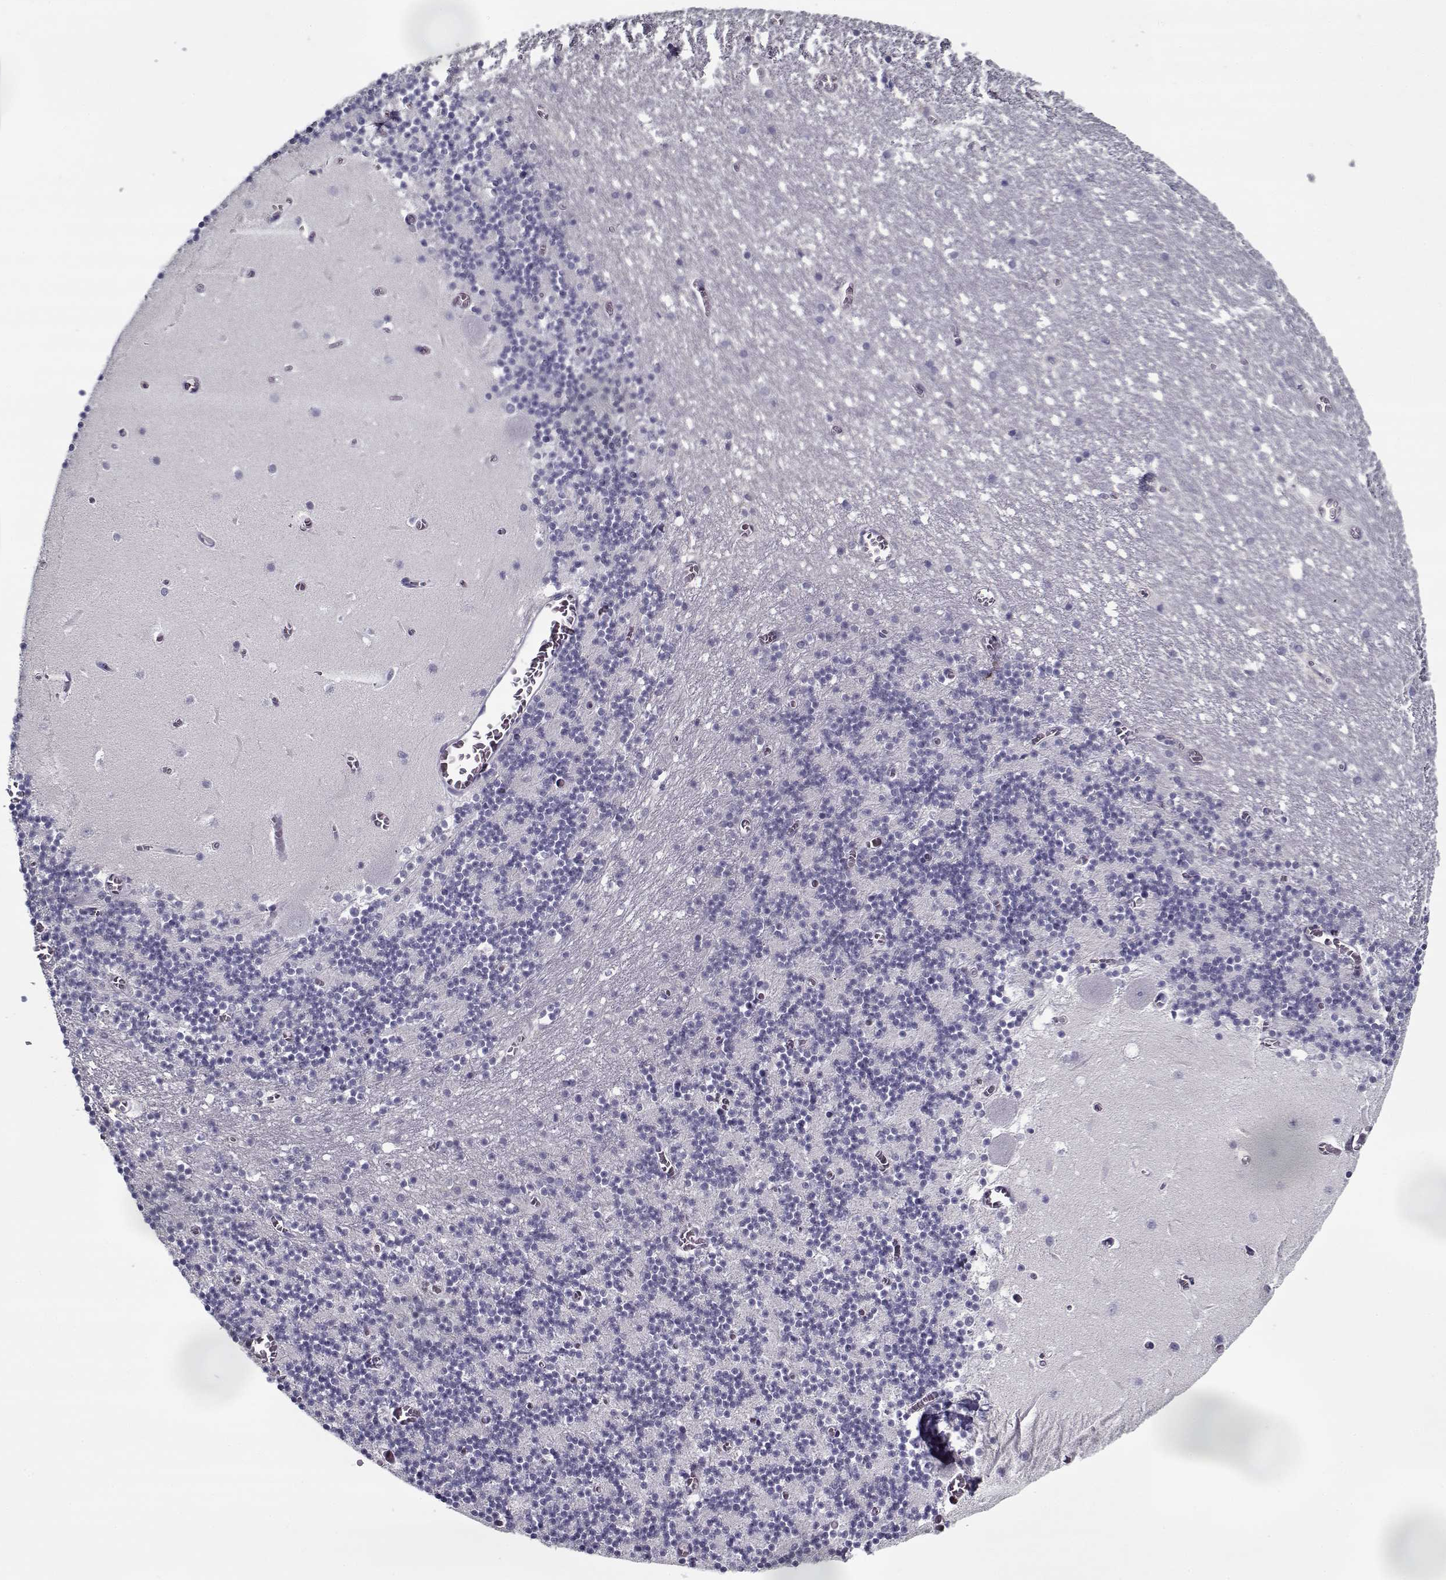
{"staining": {"intensity": "negative", "quantity": "none", "location": "none"}, "tissue": "cerebellum", "cell_type": "Cells in granular layer", "image_type": "normal", "snomed": [{"axis": "morphology", "description": "Normal tissue, NOS"}, {"axis": "topography", "description": "Cerebellum"}], "caption": "Protein analysis of benign cerebellum shows no significant expression in cells in granular layer. Nuclei are stained in blue.", "gene": "RNF32", "patient": {"sex": "female", "age": 28}}